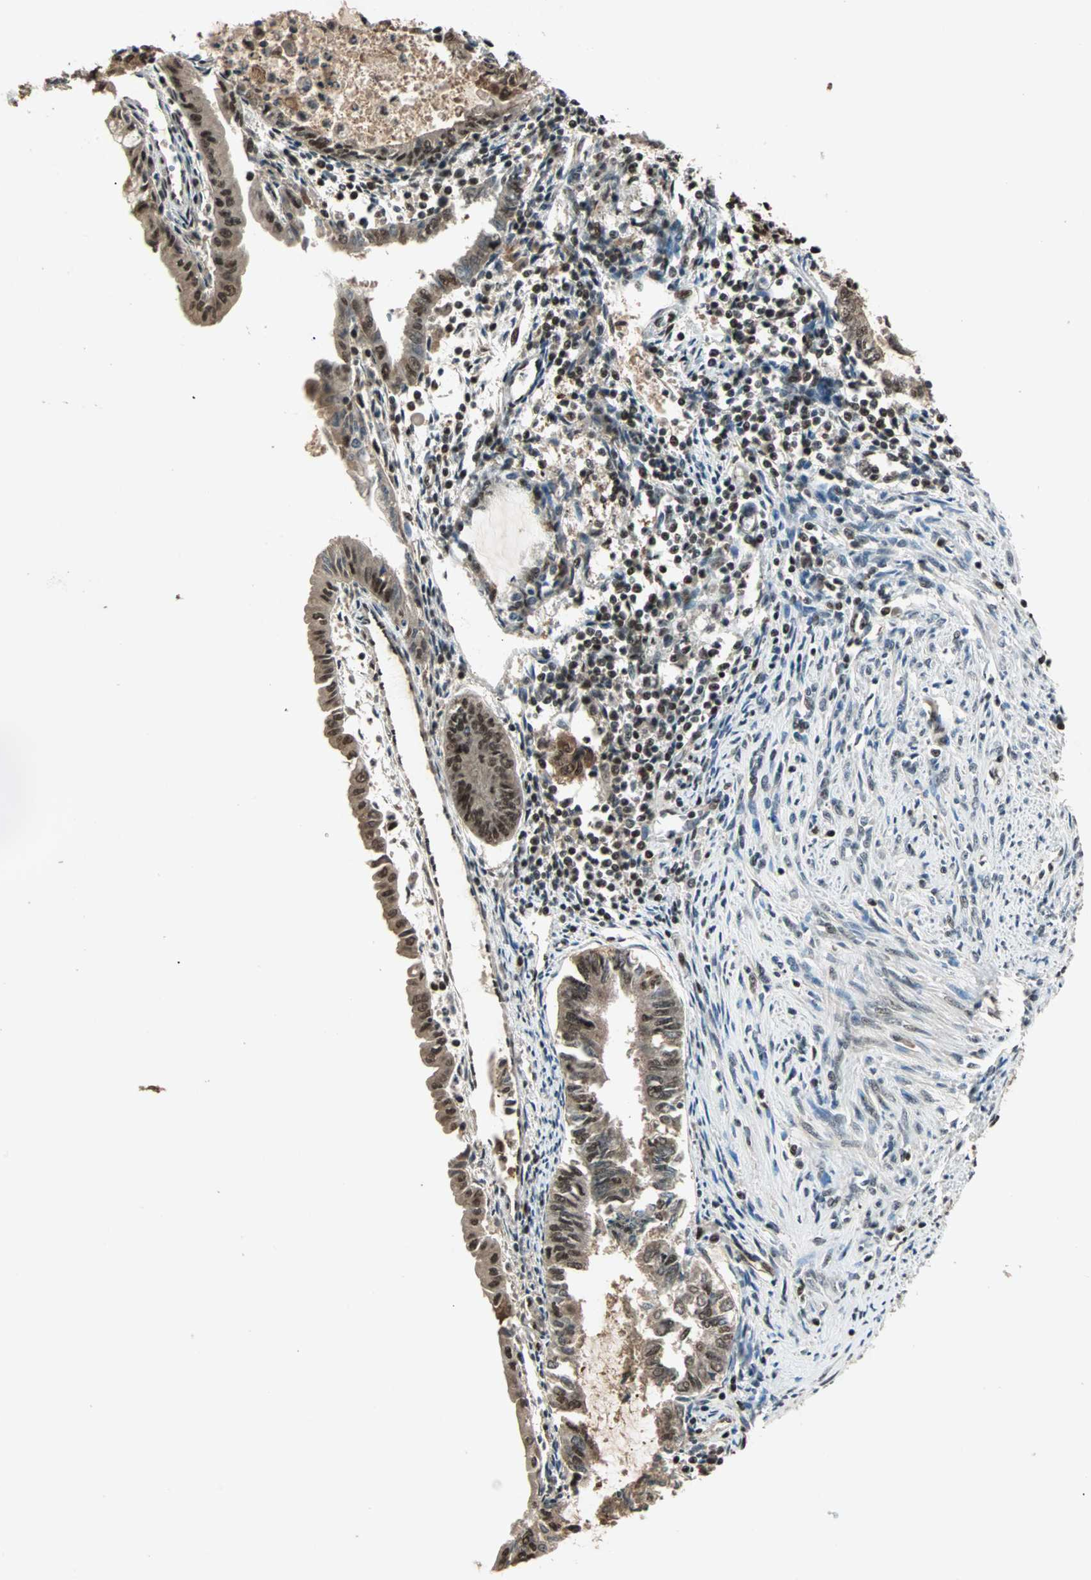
{"staining": {"intensity": "strong", "quantity": ">75%", "location": "cytoplasmic/membranous,nuclear"}, "tissue": "endometrial cancer", "cell_type": "Tumor cells", "image_type": "cancer", "snomed": [{"axis": "morphology", "description": "Adenocarcinoma, NOS"}, {"axis": "topography", "description": "Endometrium"}], "caption": "Brown immunohistochemical staining in adenocarcinoma (endometrial) displays strong cytoplasmic/membranous and nuclear expression in approximately >75% of tumor cells. (Stains: DAB (3,3'-diaminobenzidine) in brown, nuclei in blue, Microscopy: brightfield microscopy at high magnification).", "gene": "ZNF44", "patient": {"sex": "female", "age": 86}}